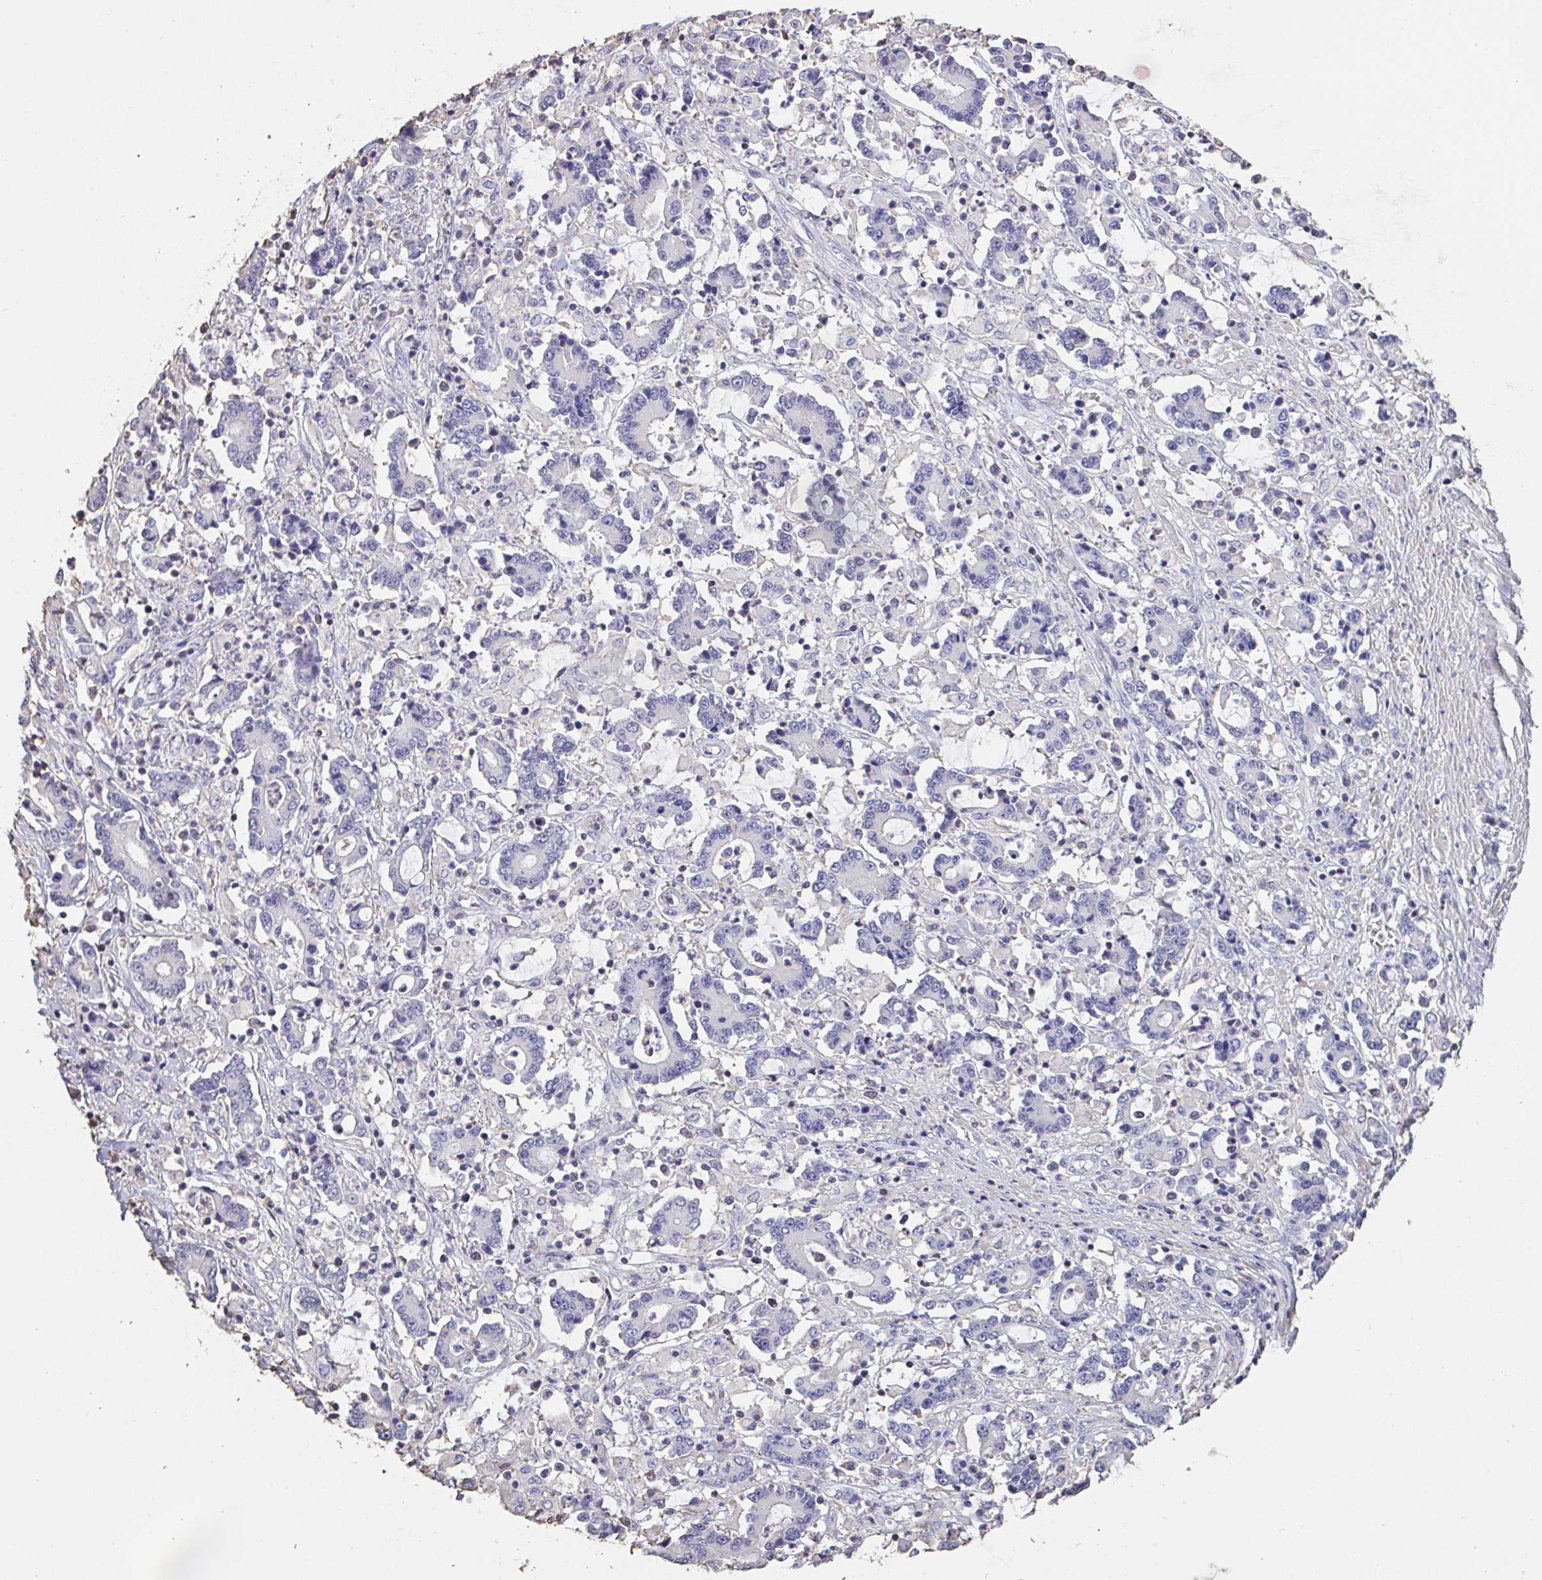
{"staining": {"intensity": "negative", "quantity": "none", "location": "none"}, "tissue": "stomach cancer", "cell_type": "Tumor cells", "image_type": "cancer", "snomed": [{"axis": "morphology", "description": "Adenocarcinoma, NOS"}, {"axis": "topography", "description": "Stomach, upper"}], "caption": "IHC micrograph of neoplastic tissue: human stomach cancer stained with DAB (3,3'-diaminobenzidine) reveals no significant protein staining in tumor cells.", "gene": "IL23R", "patient": {"sex": "male", "age": 68}}